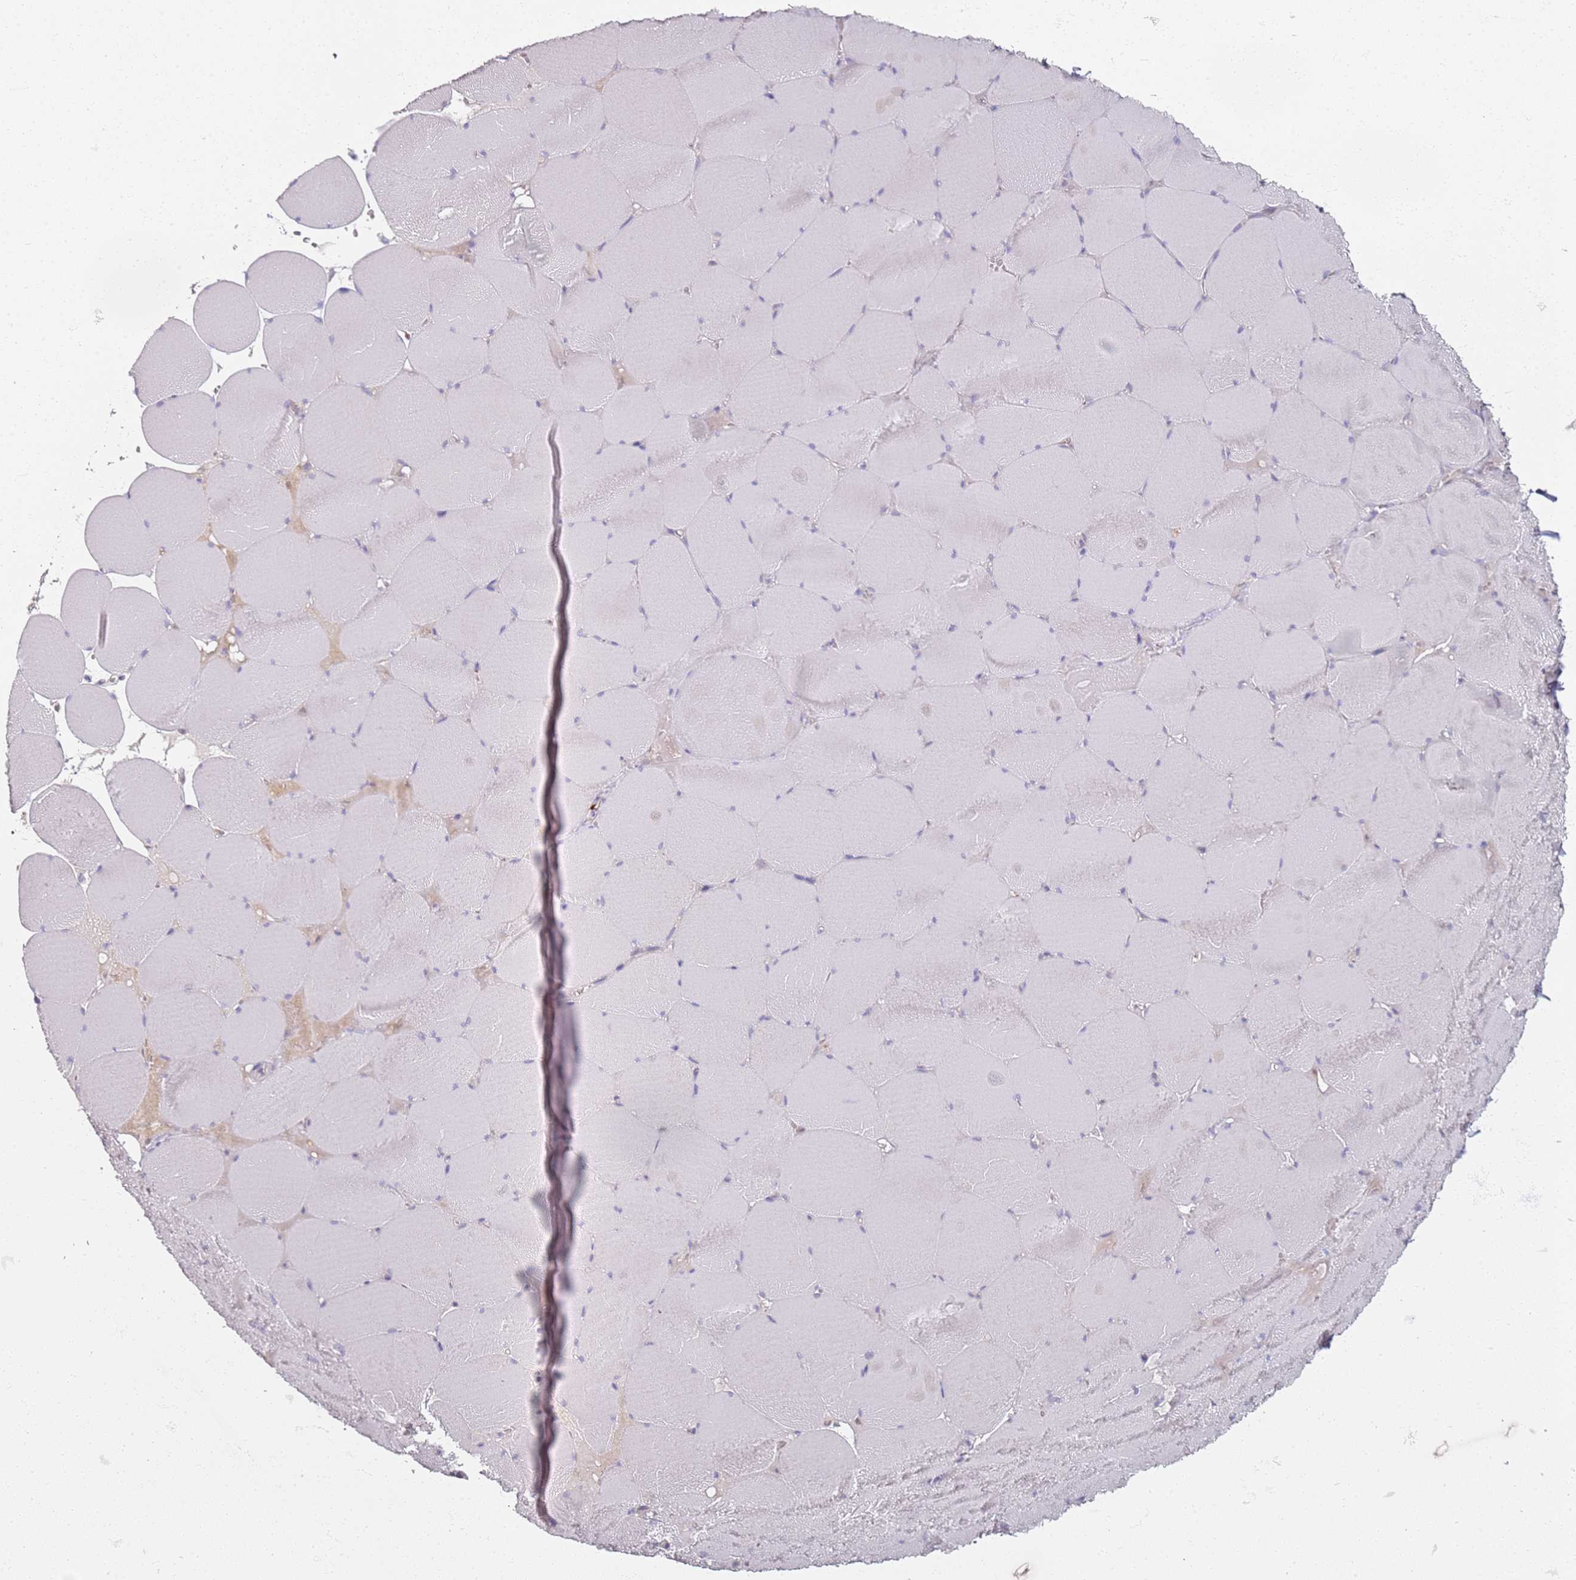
{"staining": {"intensity": "negative", "quantity": "none", "location": "none"}, "tissue": "skeletal muscle", "cell_type": "Myocytes", "image_type": "normal", "snomed": [{"axis": "morphology", "description": "Normal tissue, NOS"}, {"axis": "topography", "description": "Skeletal muscle"}, {"axis": "topography", "description": "Head-Neck"}], "caption": "This image is of unremarkable skeletal muscle stained with immunohistochemistry to label a protein in brown with the nuclei are counter-stained blue. There is no expression in myocytes.", "gene": "CD40LG", "patient": {"sex": "male", "age": 66}}